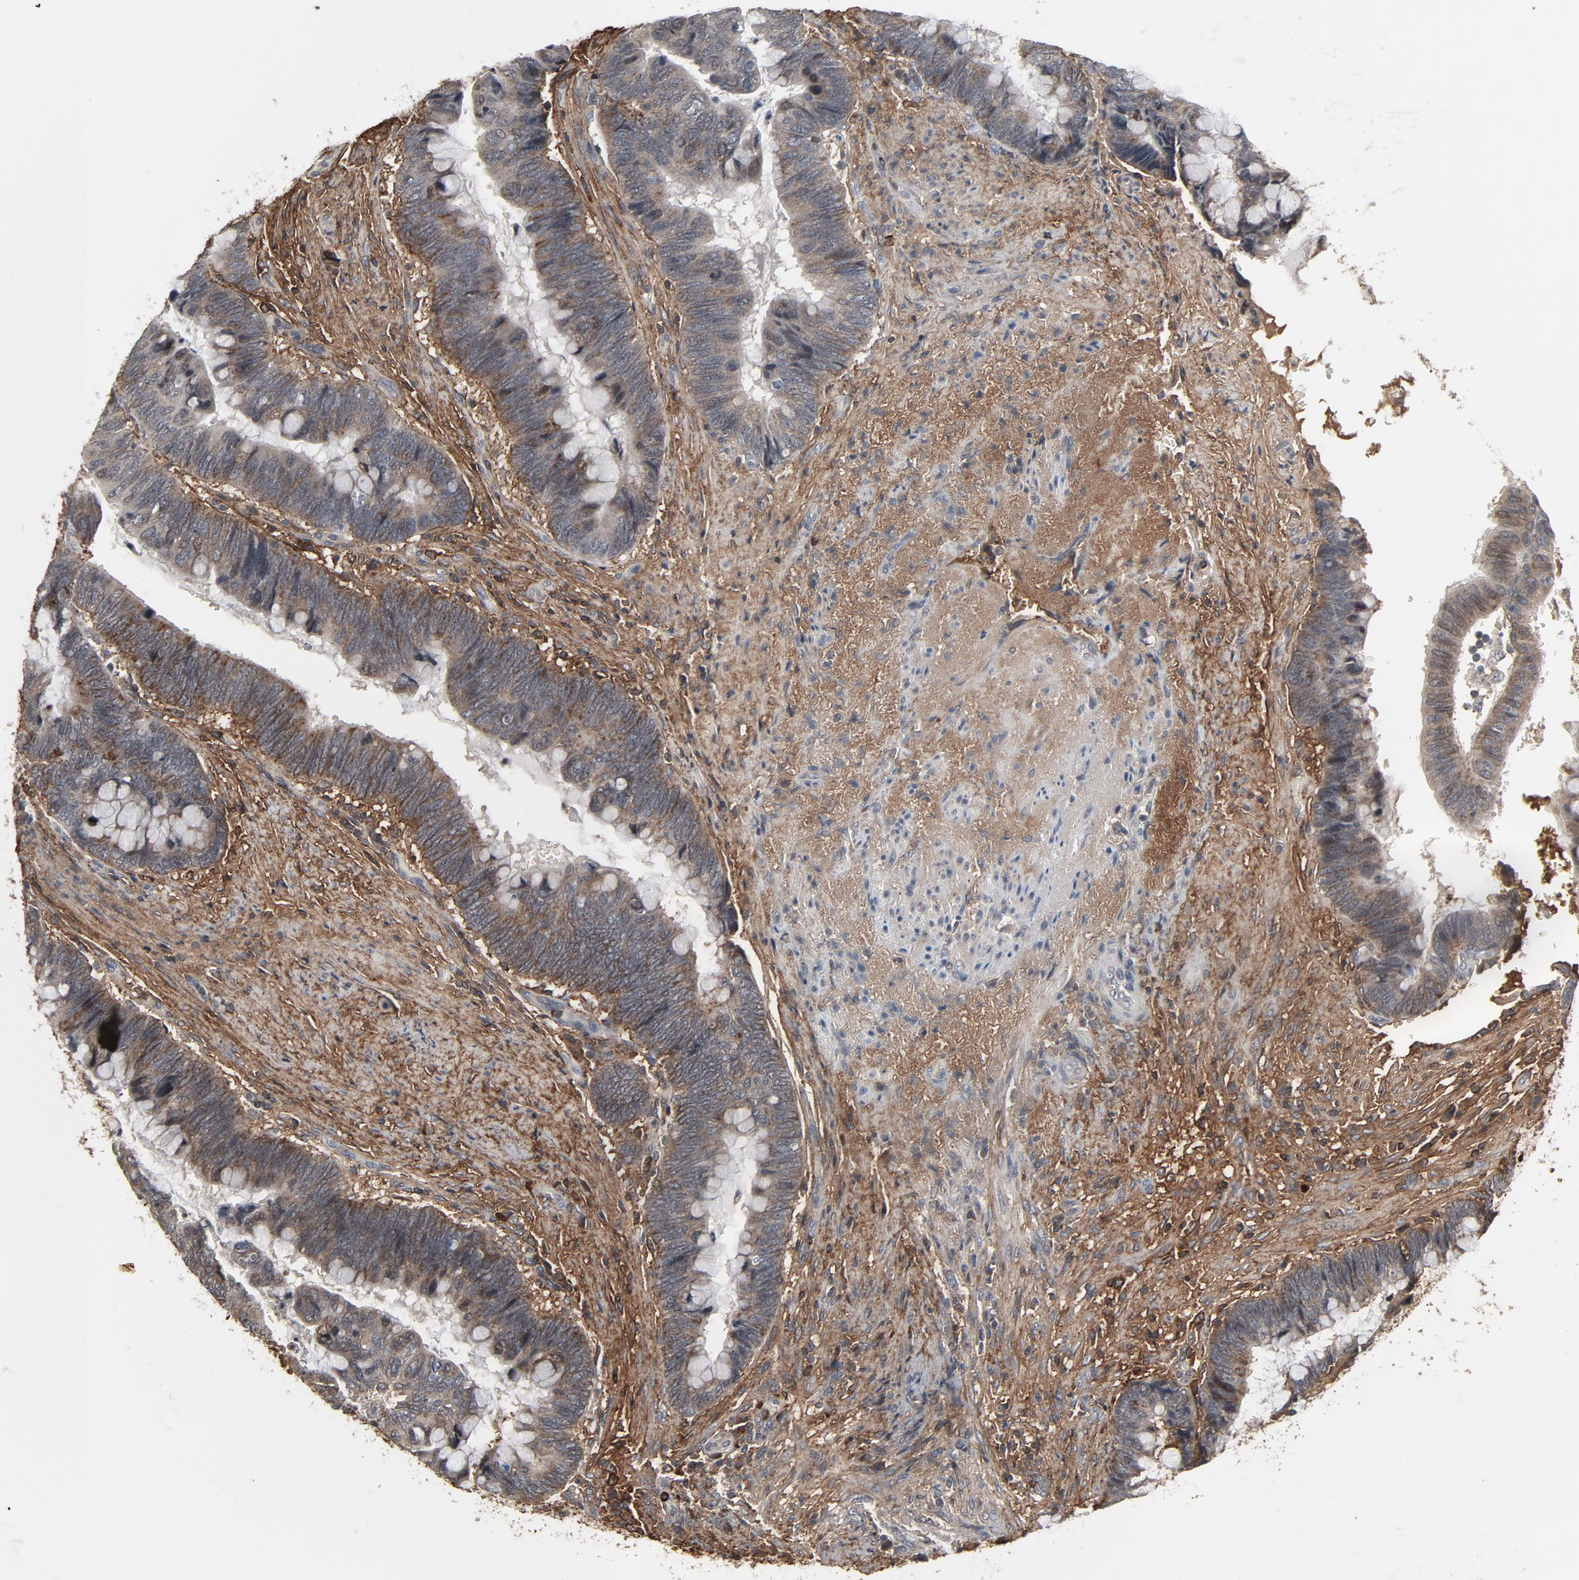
{"staining": {"intensity": "negative", "quantity": "none", "location": "none"}, "tissue": "colorectal cancer", "cell_type": "Tumor cells", "image_type": "cancer", "snomed": [{"axis": "morphology", "description": "Normal tissue, NOS"}, {"axis": "morphology", "description": "Adenocarcinoma, NOS"}, {"axis": "topography", "description": "Rectum"}], "caption": "DAB immunohistochemical staining of human colorectal cancer exhibits no significant expression in tumor cells. (Stains: DAB (3,3'-diaminobenzidine) IHC with hematoxylin counter stain, Microscopy: brightfield microscopy at high magnification).", "gene": "PDZD4", "patient": {"sex": "male", "age": 92}}